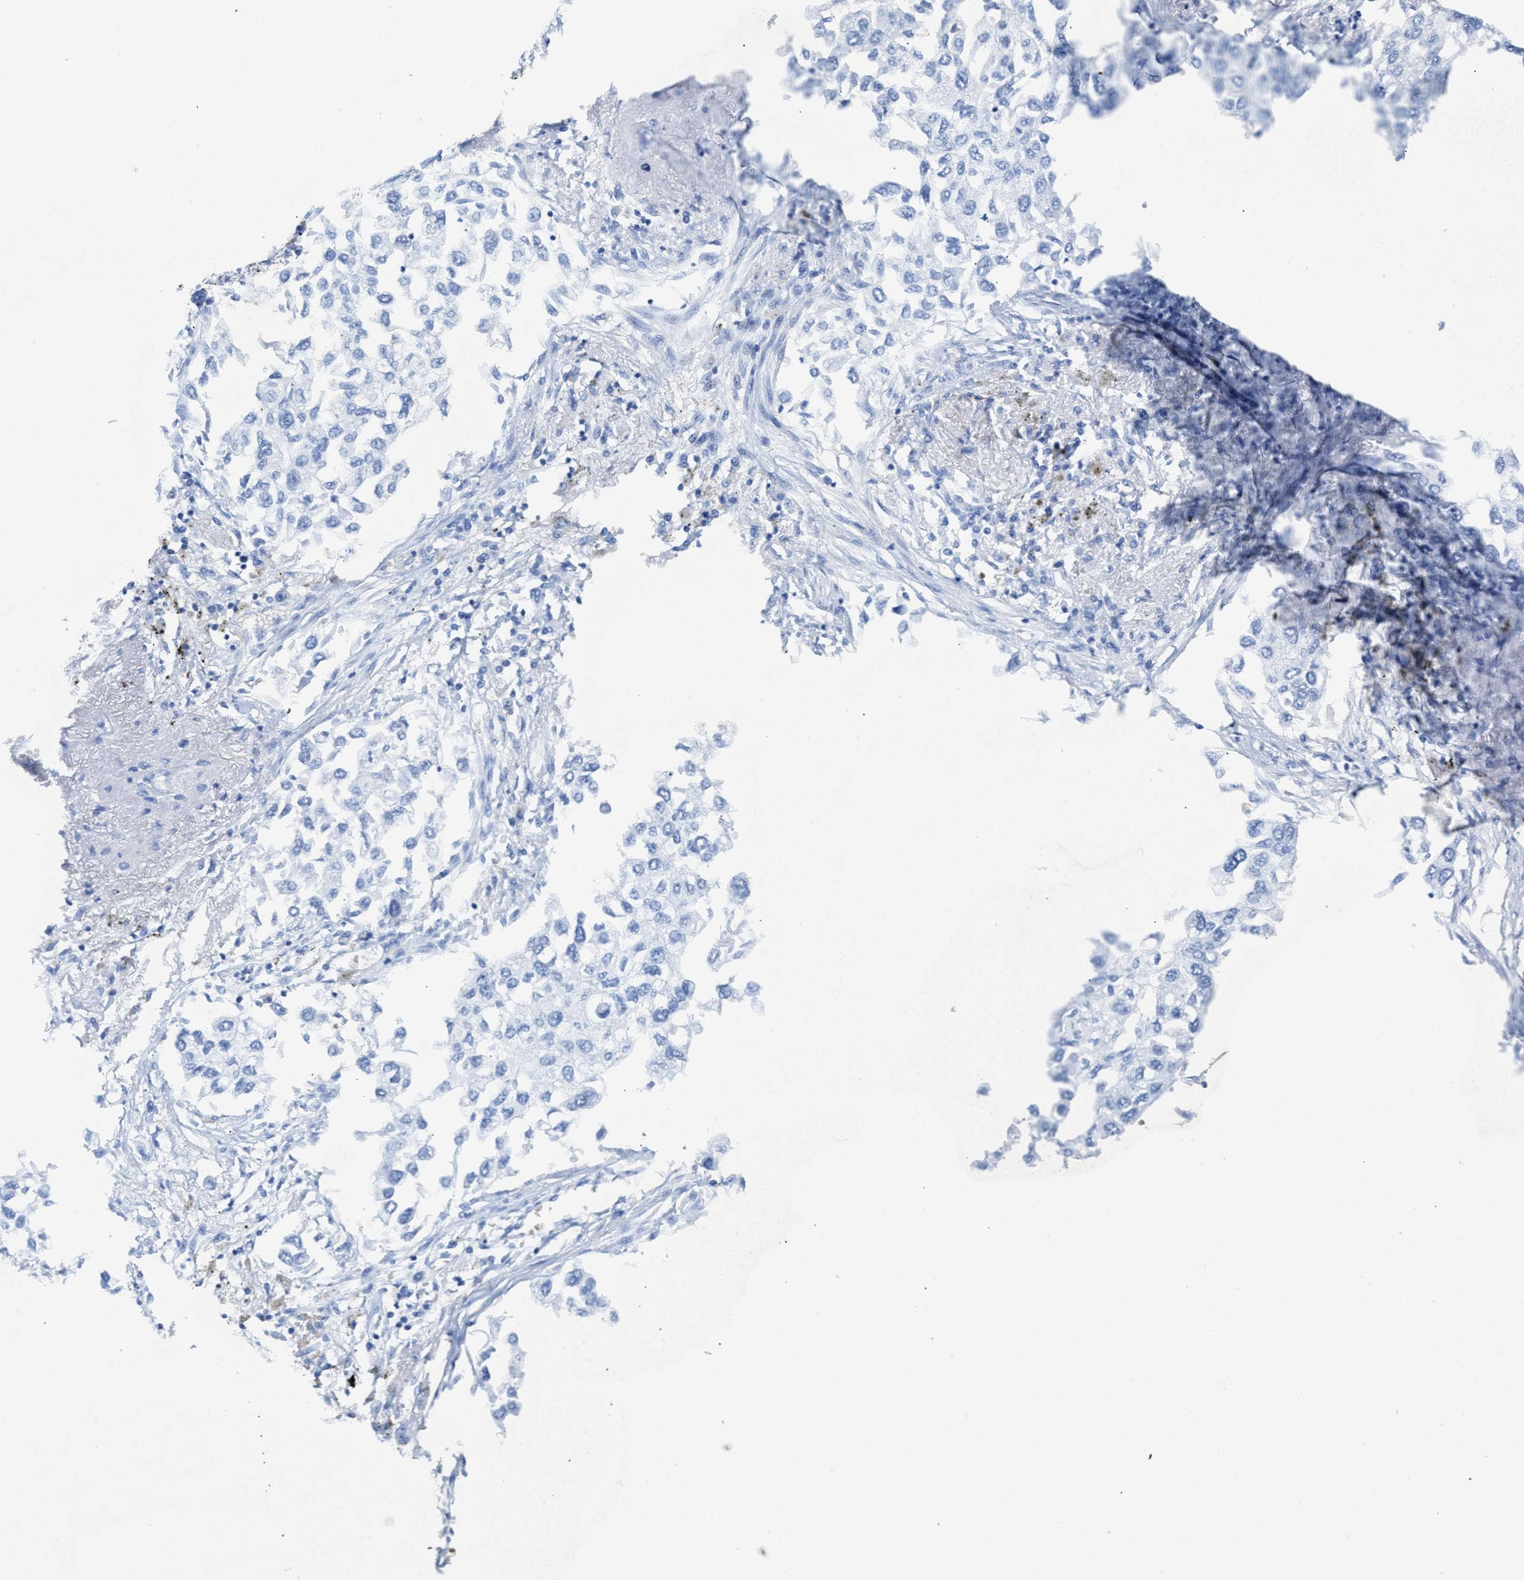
{"staining": {"intensity": "negative", "quantity": "none", "location": "none"}, "tissue": "lung cancer", "cell_type": "Tumor cells", "image_type": "cancer", "snomed": [{"axis": "morphology", "description": "Inflammation, NOS"}, {"axis": "morphology", "description": "Adenocarcinoma, NOS"}, {"axis": "topography", "description": "Lung"}], "caption": "Tumor cells show no significant staining in lung adenocarcinoma. (Brightfield microscopy of DAB (3,3'-diaminobenzidine) immunohistochemistry at high magnification).", "gene": "ANKFN1", "patient": {"sex": "male", "age": 63}}